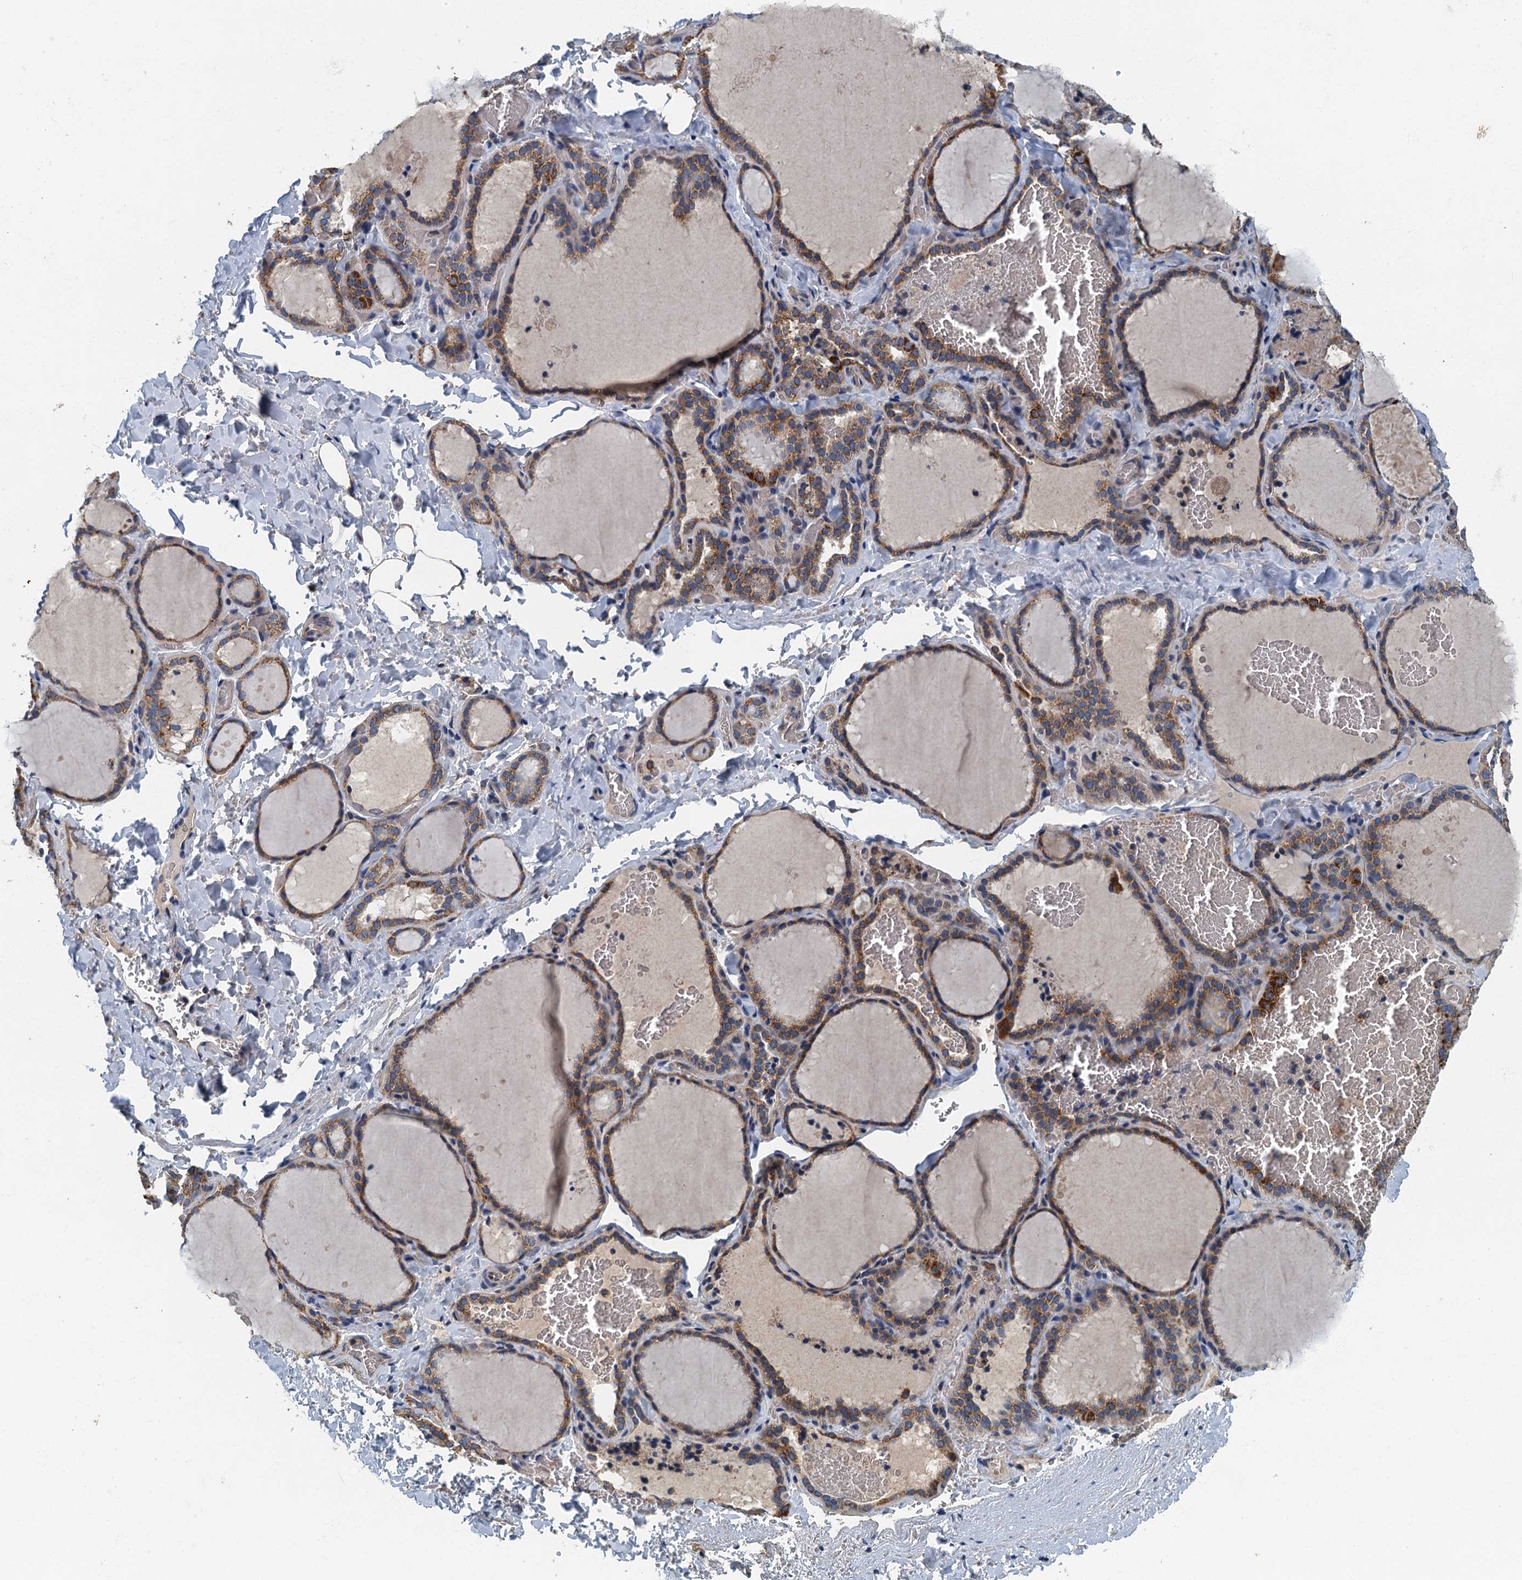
{"staining": {"intensity": "moderate", "quantity": ">75%", "location": "cytoplasmic/membranous"}, "tissue": "thyroid gland", "cell_type": "Glandular cells", "image_type": "normal", "snomed": [{"axis": "morphology", "description": "Normal tissue, NOS"}, {"axis": "topography", "description": "Thyroid gland"}], "caption": "Immunohistochemical staining of benign thyroid gland exhibits moderate cytoplasmic/membranous protein positivity in about >75% of glandular cells. (Stains: DAB in brown, nuclei in blue, Microscopy: brightfield microscopy at high magnification).", "gene": "DDX49", "patient": {"sex": "female", "age": 22}}